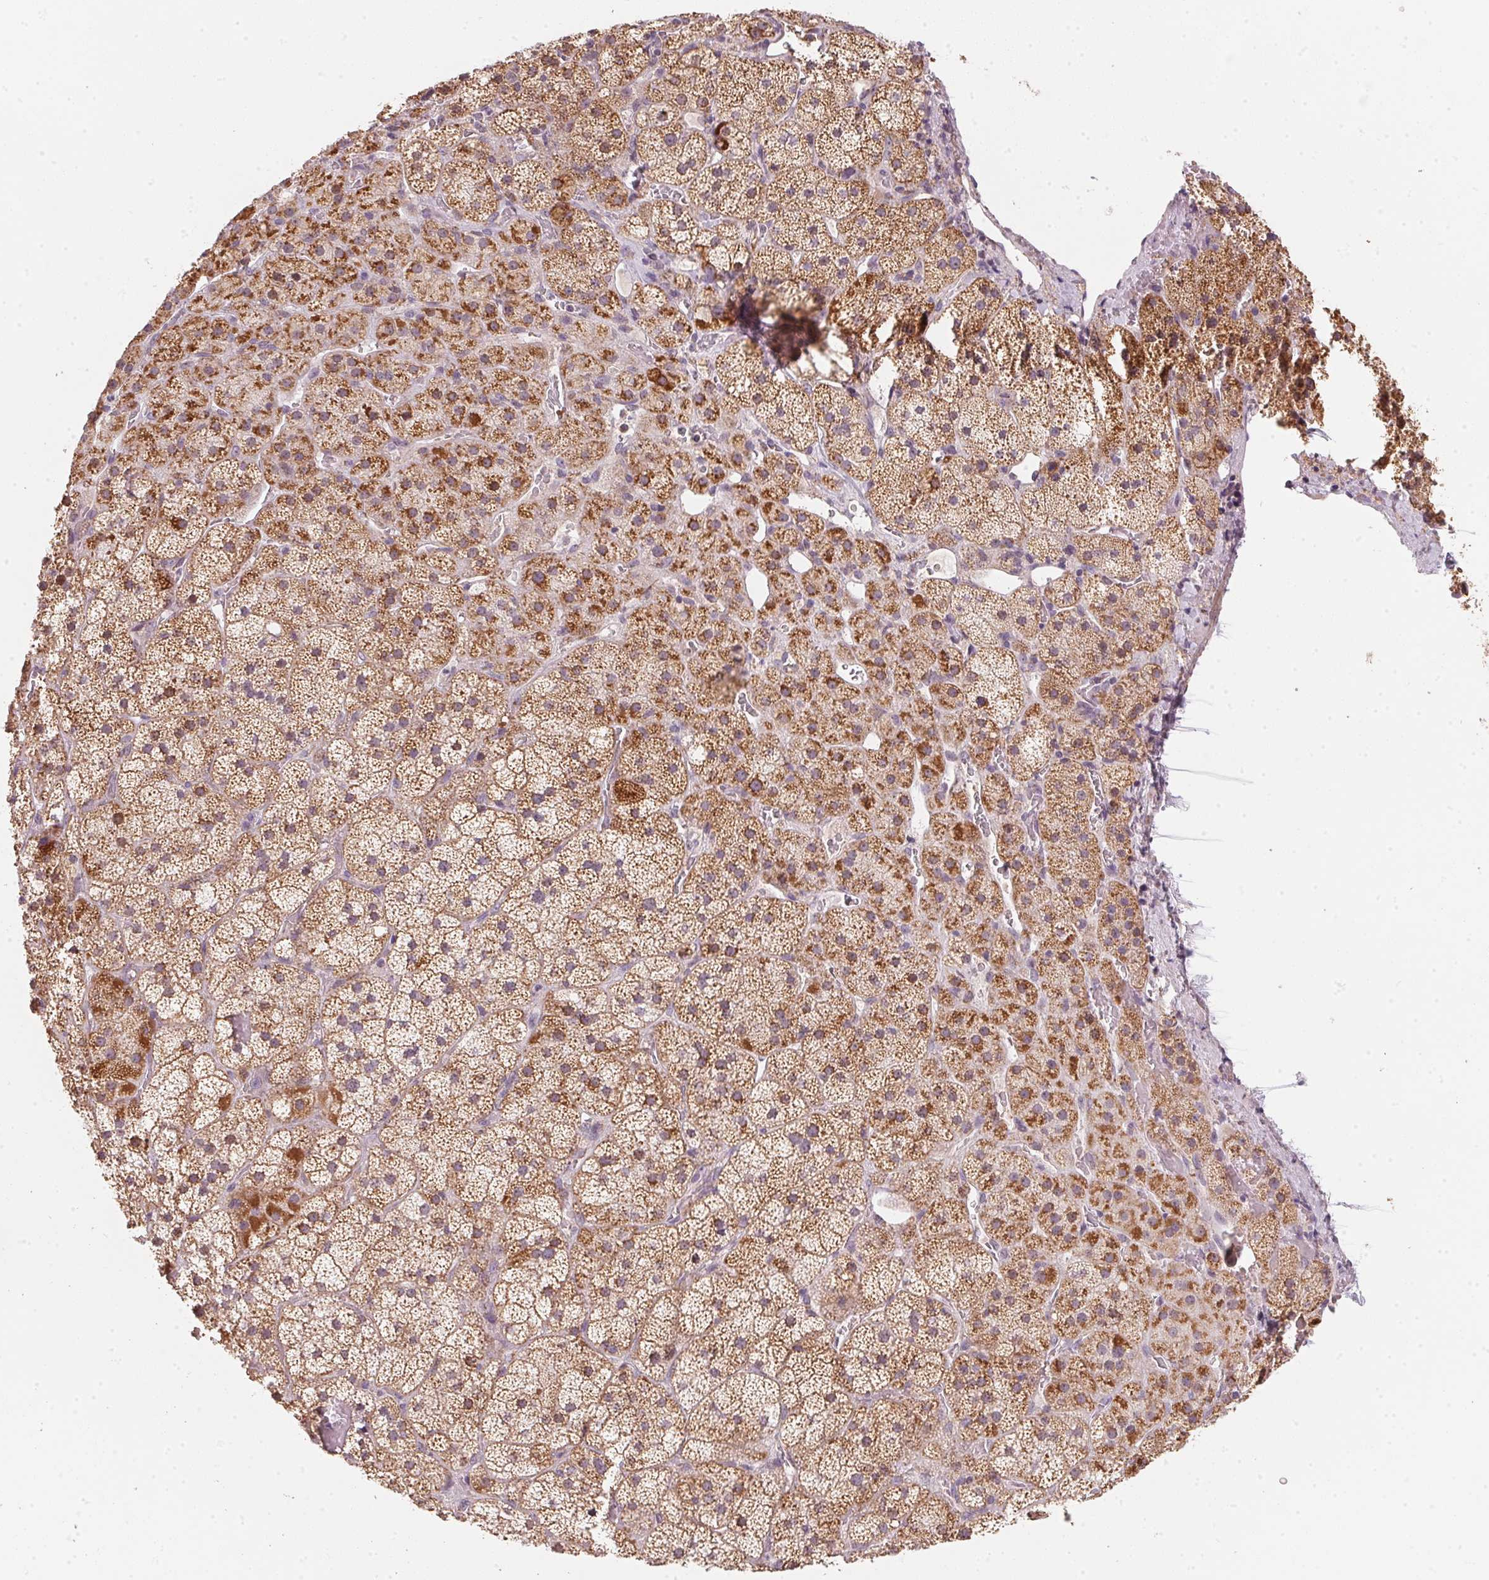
{"staining": {"intensity": "strong", "quantity": ">75%", "location": "cytoplasmic/membranous"}, "tissue": "adrenal gland", "cell_type": "Glandular cells", "image_type": "normal", "snomed": [{"axis": "morphology", "description": "Normal tissue, NOS"}, {"axis": "topography", "description": "Adrenal gland"}], "caption": "This is a micrograph of immunohistochemistry staining of normal adrenal gland, which shows strong staining in the cytoplasmic/membranous of glandular cells.", "gene": "COQ7", "patient": {"sex": "male", "age": 57}}